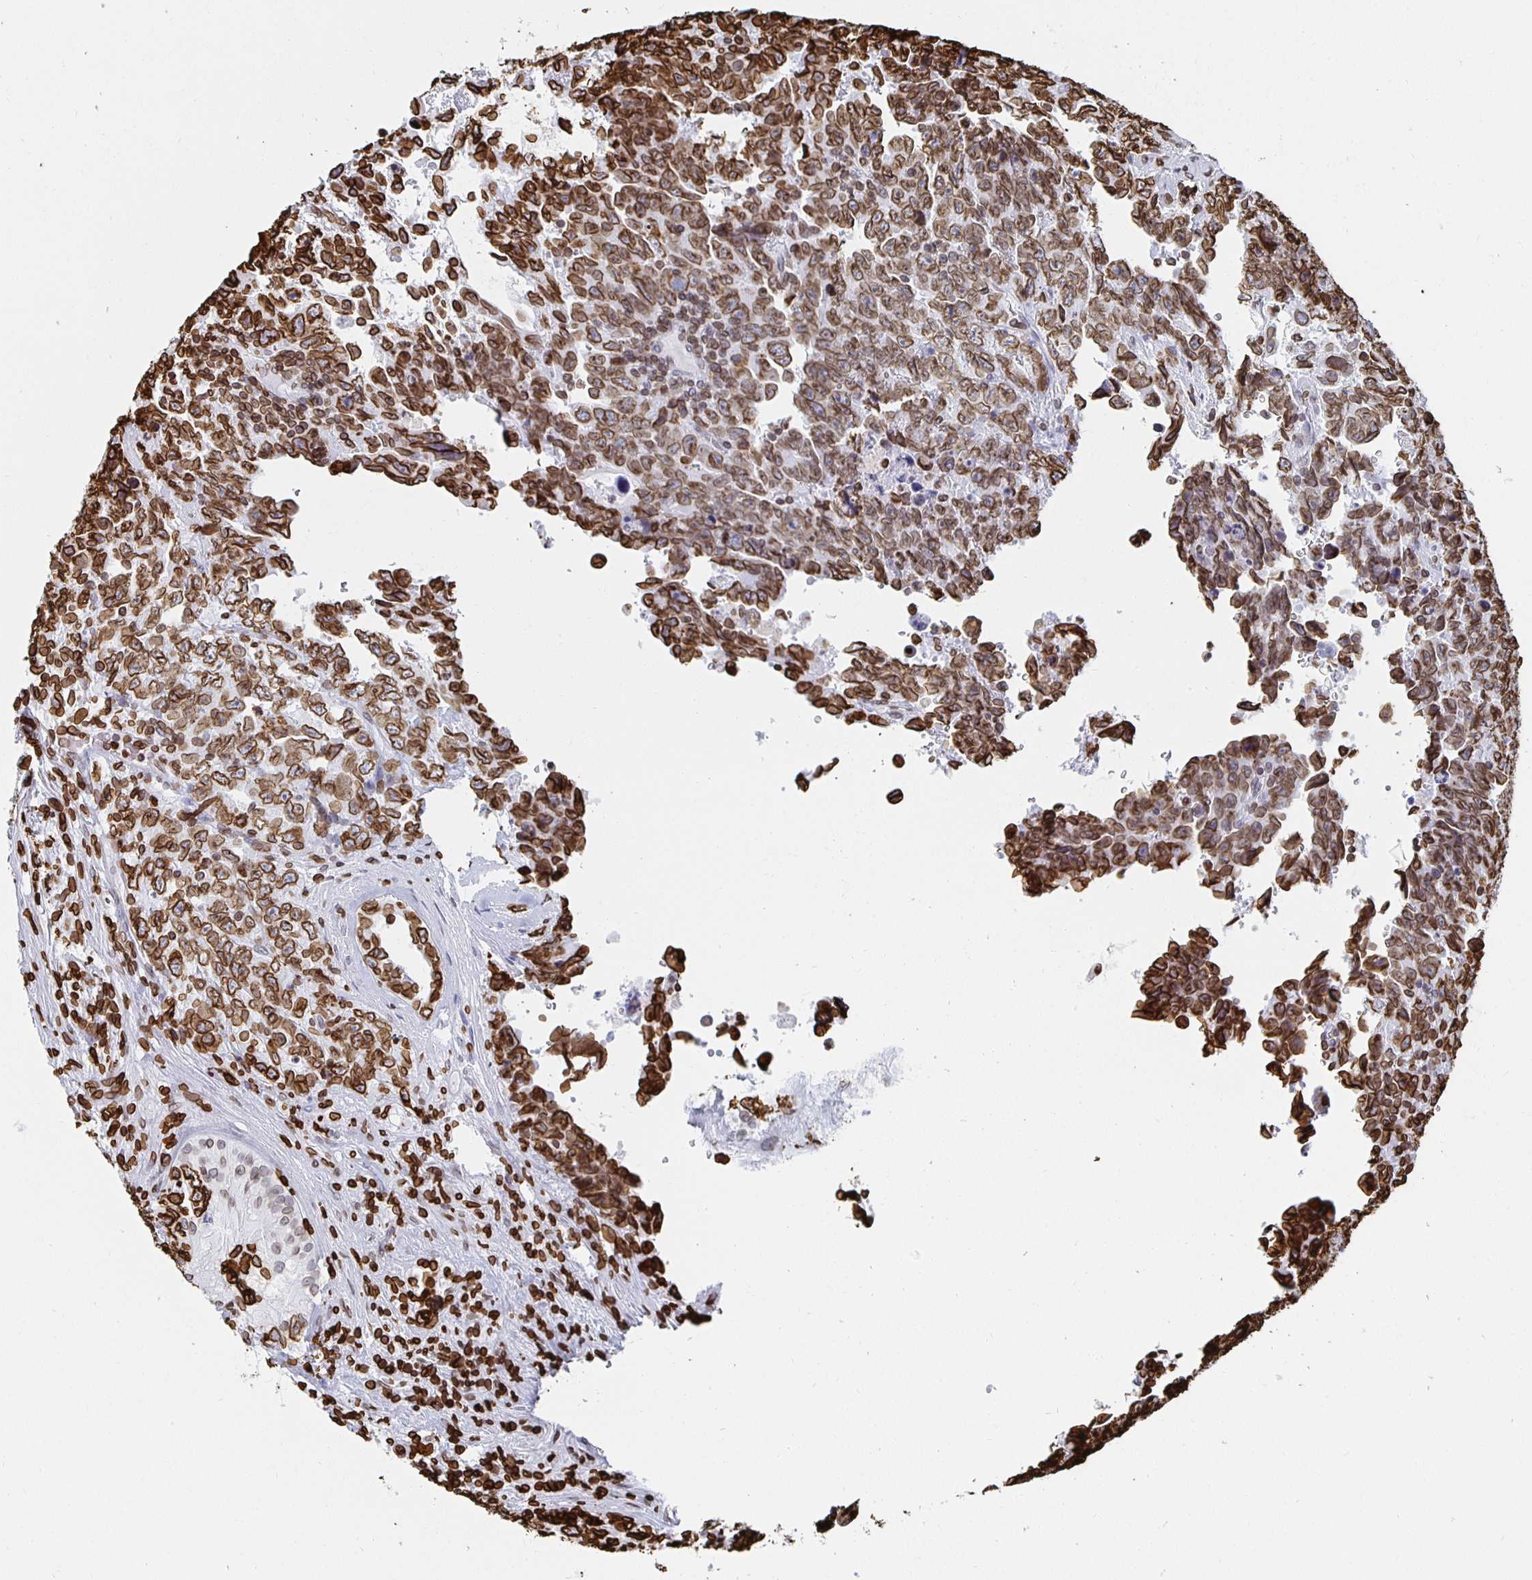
{"staining": {"intensity": "strong", "quantity": ">75%", "location": "cytoplasmic/membranous,nuclear"}, "tissue": "testis cancer", "cell_type": "Tumor cells", "image_type": "cancer", "snomed": [{"axis": "morphology", "description": "Carcinoma, Embryonal, NOS"}, {"axis": "topography", "description": "Testis"}], "caption": "This is a micrograph of immunohistochemistry (IHC) staining of testis embryonal carcinoma, which shows strong expression in the cytoplasmic/membranous and nuclear of tumor cells.", "gene": "LMNB1", "patient": {"sex": "male", "age": 24}}